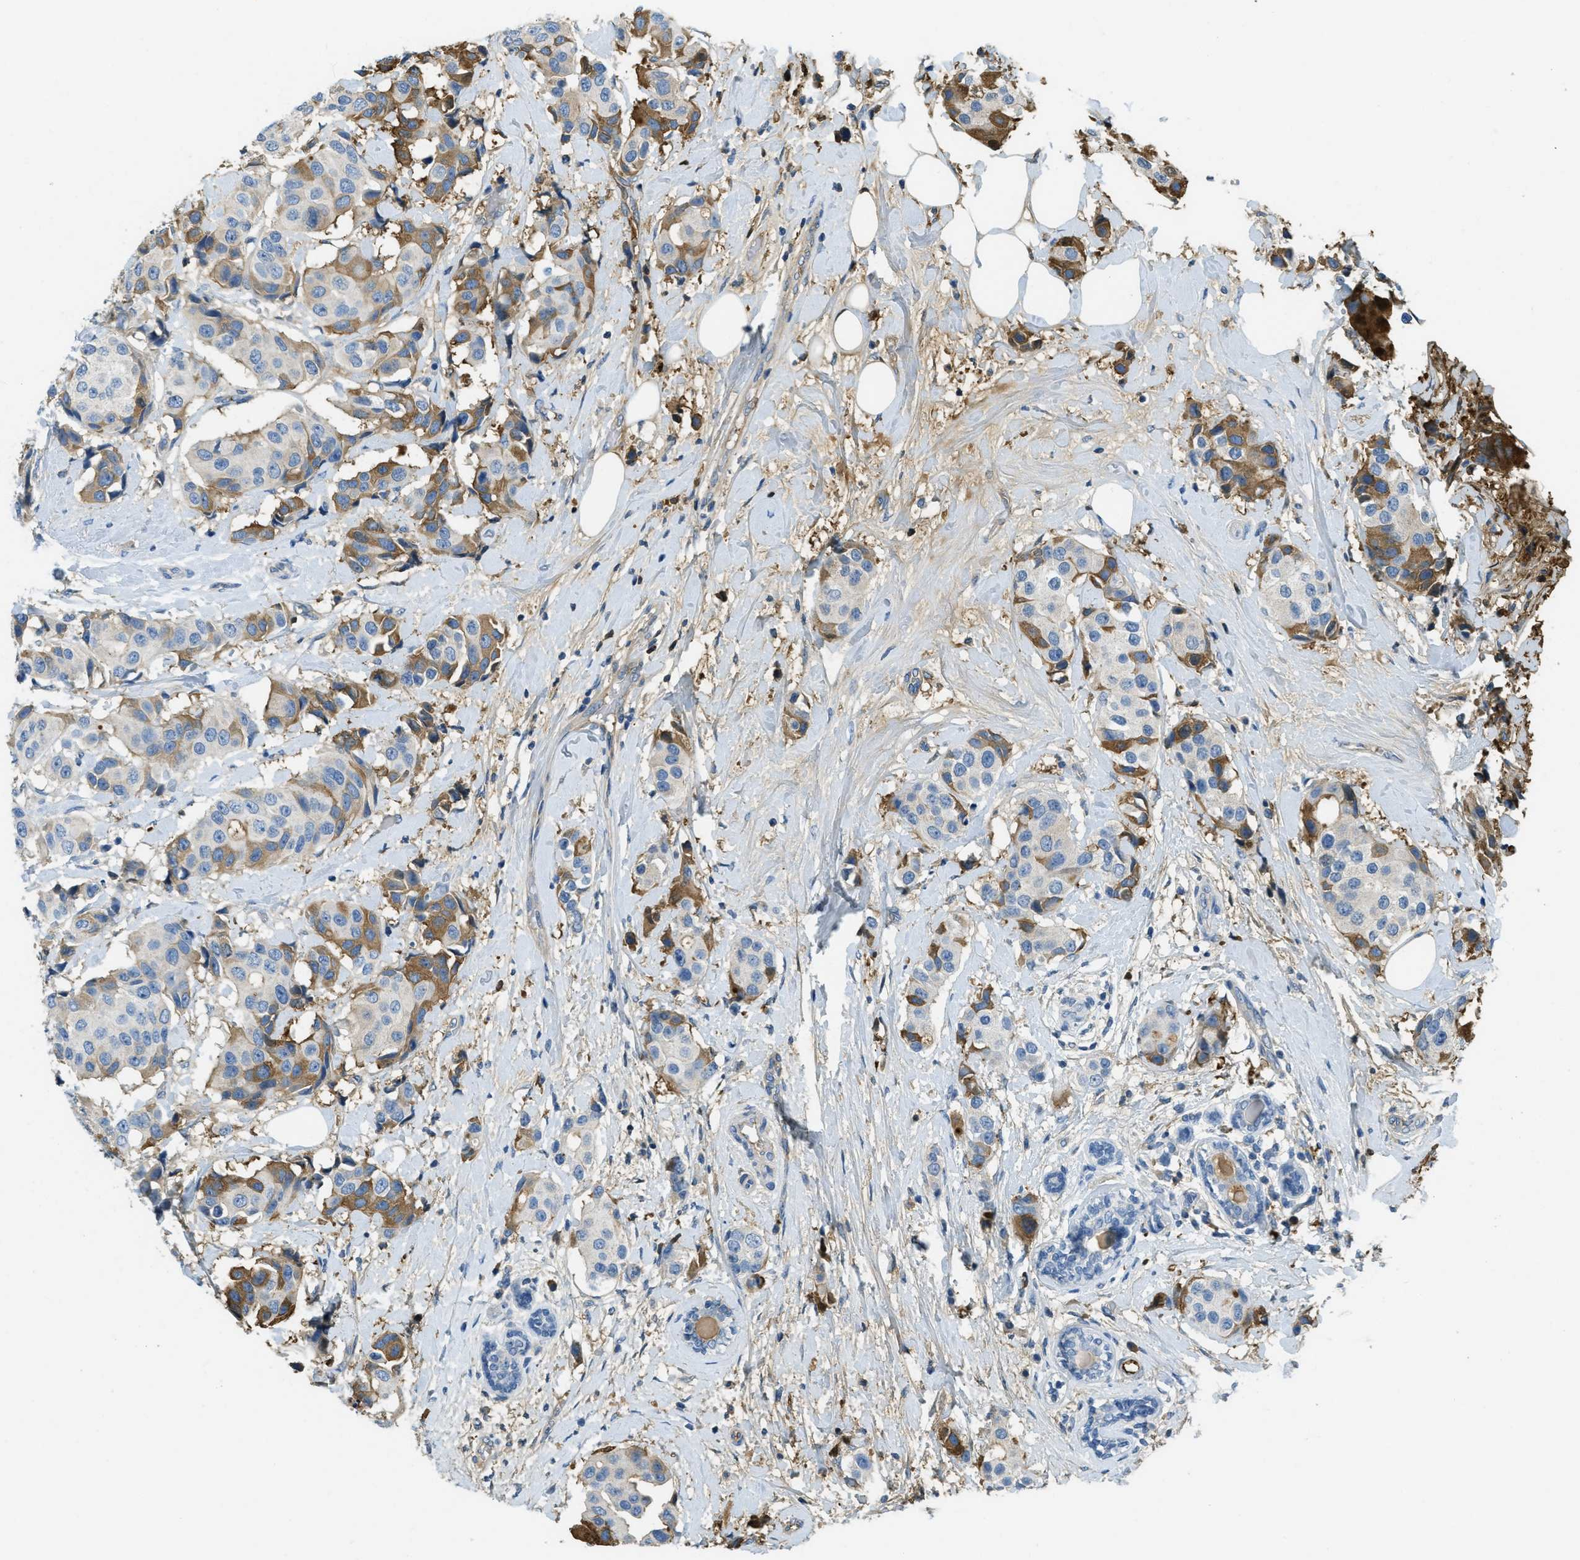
{"staining": {"intensity": "moderate", "quantity": ">75%", "location": "cytoplasmic/membranous"}, "tissue": "breast cancer", "cell_type": "Tumor cells", "image_type": "cancer", "snomed": [{"axis": "morphology", "description": "Normal tissue, NOS"}, {"axis": "morphology", "description": "Duct carcinoma"}, {"axis": "topography", "description": "Breast"}], "caption": "Immunohistochemical staining of invasive ductal carcinoma (breast) exhibits medium levels of moderate cytoplasmic/membranous expression in about >75% of tumor cells. The staining was performed using DAB to visualize the protein expression in brown, while the nuclei were stained in blue with hematoxylin (Magnification: 20x).", "gene": "PRTN3", "patient": {"sex": "female", "age": 39}}